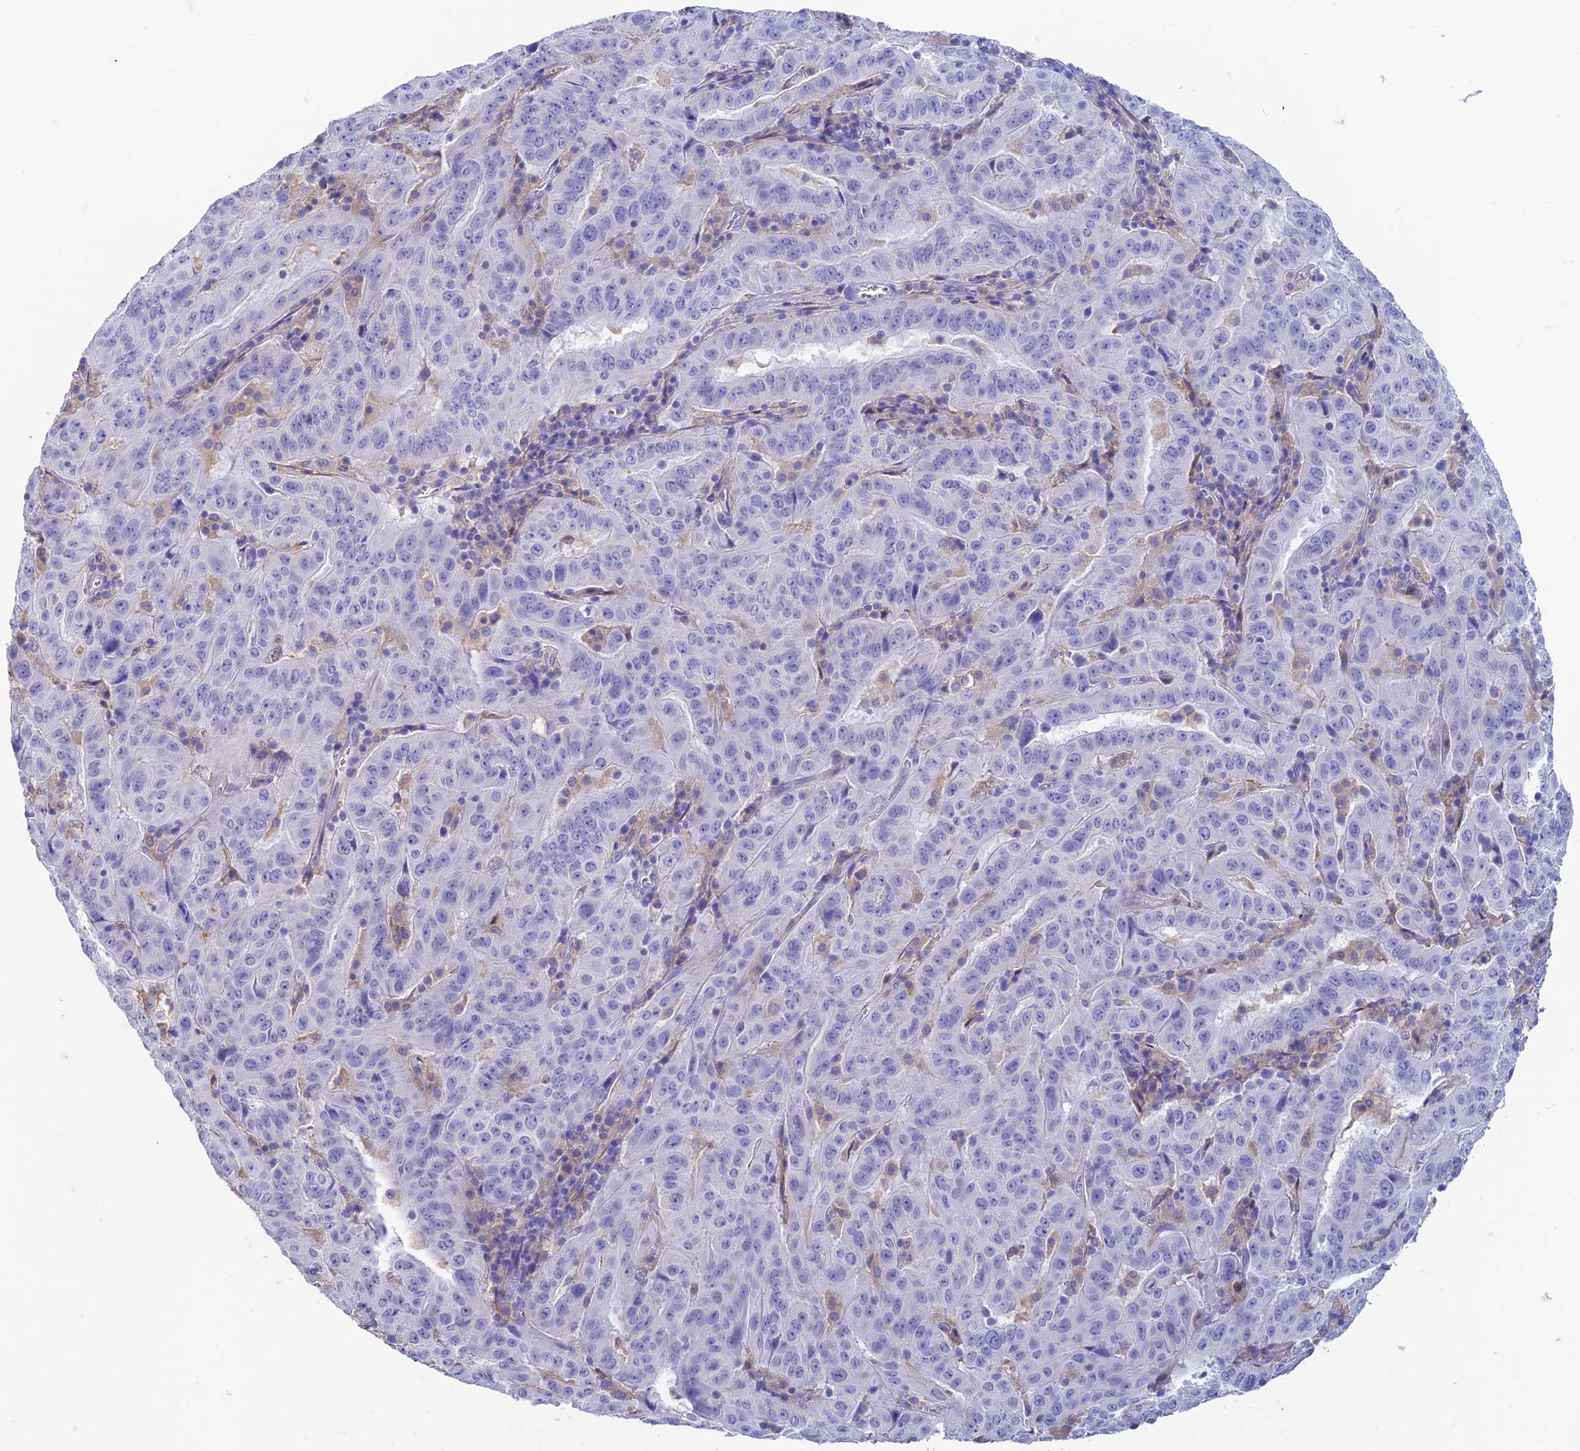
{"staining": {"intensity": "negative", "quantity": "none", "location": "none"}, "tissue": "pancreatic cancer", "cell_type": "Tumor cells", "image_type": "cancer", "snomed": [{"axis": "morphology", "description": "Adenocarcinoma, NOS"}, {"axis": "topography", "description": "Pancreas"}], "caption": "High magnification brightfield microscopy of pancreatic cancer stained with DAB (3,3'-diaminobenzidine) (brown) and counterstained with hematoxylin (blue): tumor cells show no significant positivity.", "gene": "FGF7", "patient": {"sex": "male", "age": 63}}